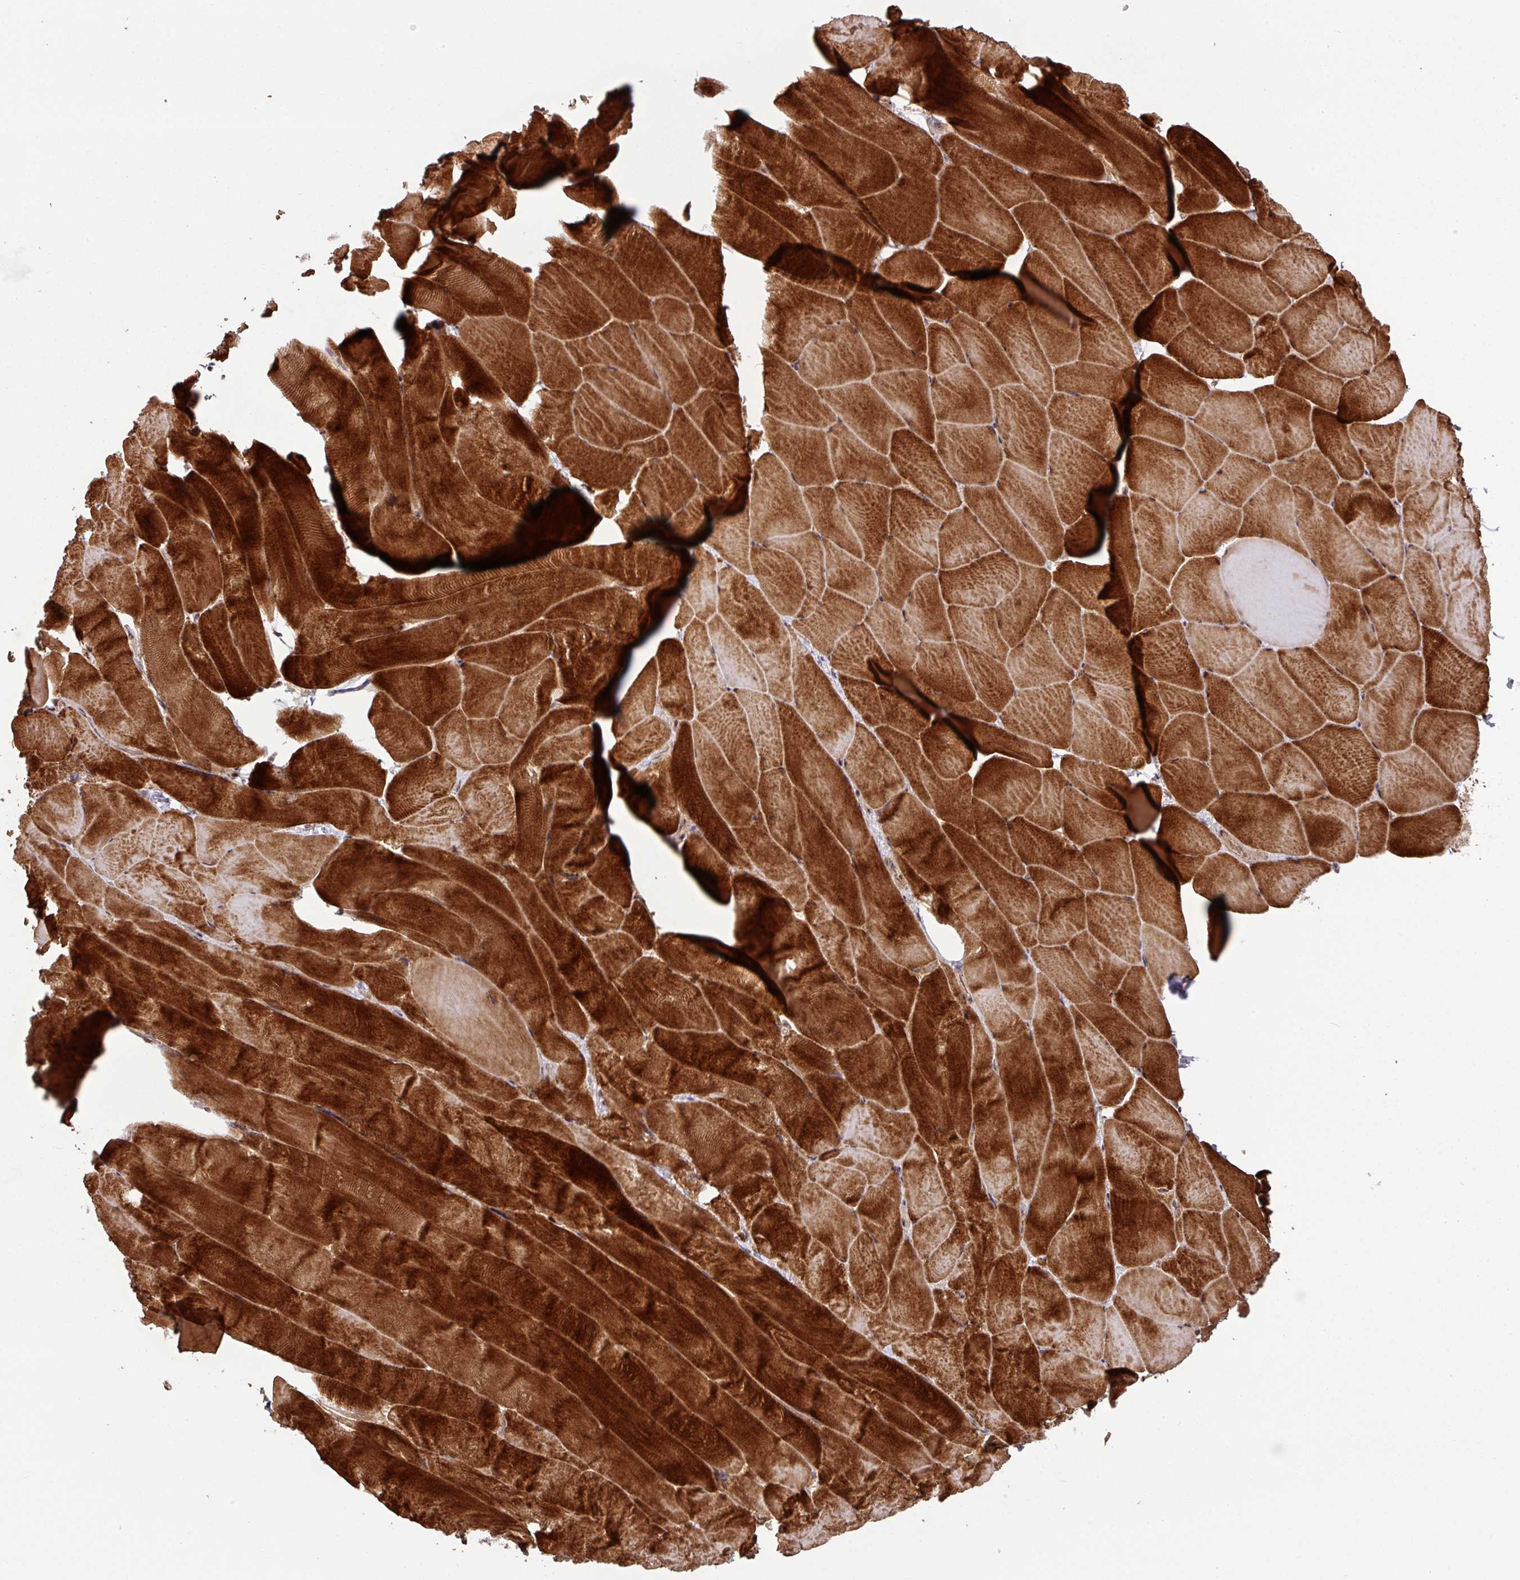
{"staining": {"intensity": "strong", "quantity": ">75%", "location": "cytoplasmic/membranous"}, "tissue": "skeletal muscle", "cell_type": "Myocytes", "image_type": "normal", "snomed": [{"axis": "morphology", "description": "Normal tissue, NOS"}, {"axis": "topography", "description": "Skeletal muscle"}], "caption": "Immunohistochemistry micrograph of benign skeletal muscle stained for a protein (brown), which shows high levels of strong cytoplasmic/membranous expression in approximately >75% of myocytes.", "gene": "MRRF", "patient": {"sex": "female", "age": 64}}